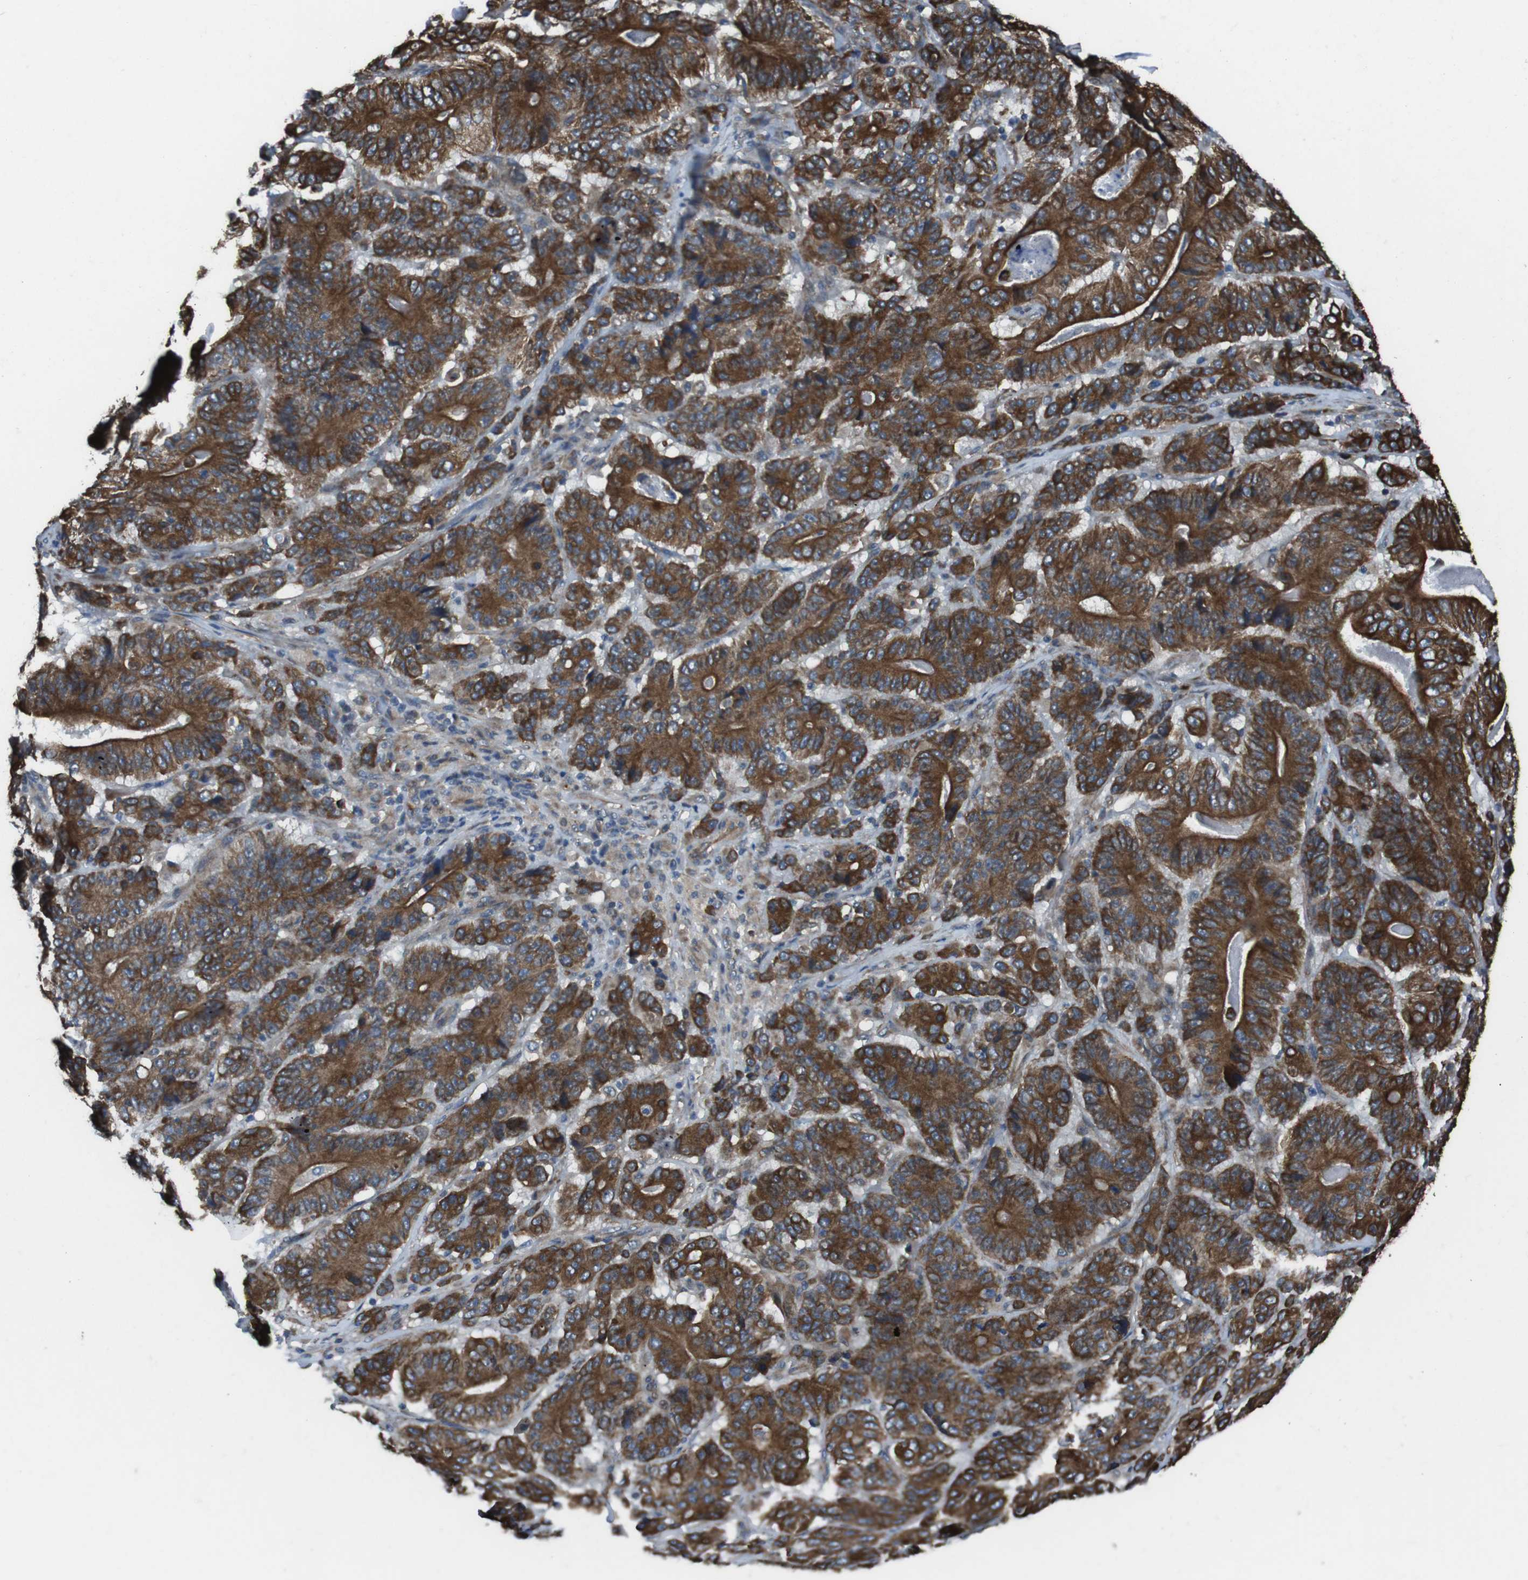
{"staining": {"intensity": "strong", "quantity": ">75%", "location": "cytoplasmic/membranous"}, "tissue": "stomach cancer", "cell_type": "Tumor cells", "image_type": "cancer", "snomed": [{"axis": "morphology", "description": "Adenocarcinoma, NOS"}, {"axis": "topography", "description": "Stomach"}], "caption": "Stomach adenocarcinoma was stained to show a protein in brown. There is high levels of strong cytoplasmic/membranous expression in approximately >75% of tumor cells.", "gene": "FAM174B", "patient": {"sex": "female", "age": 73}}